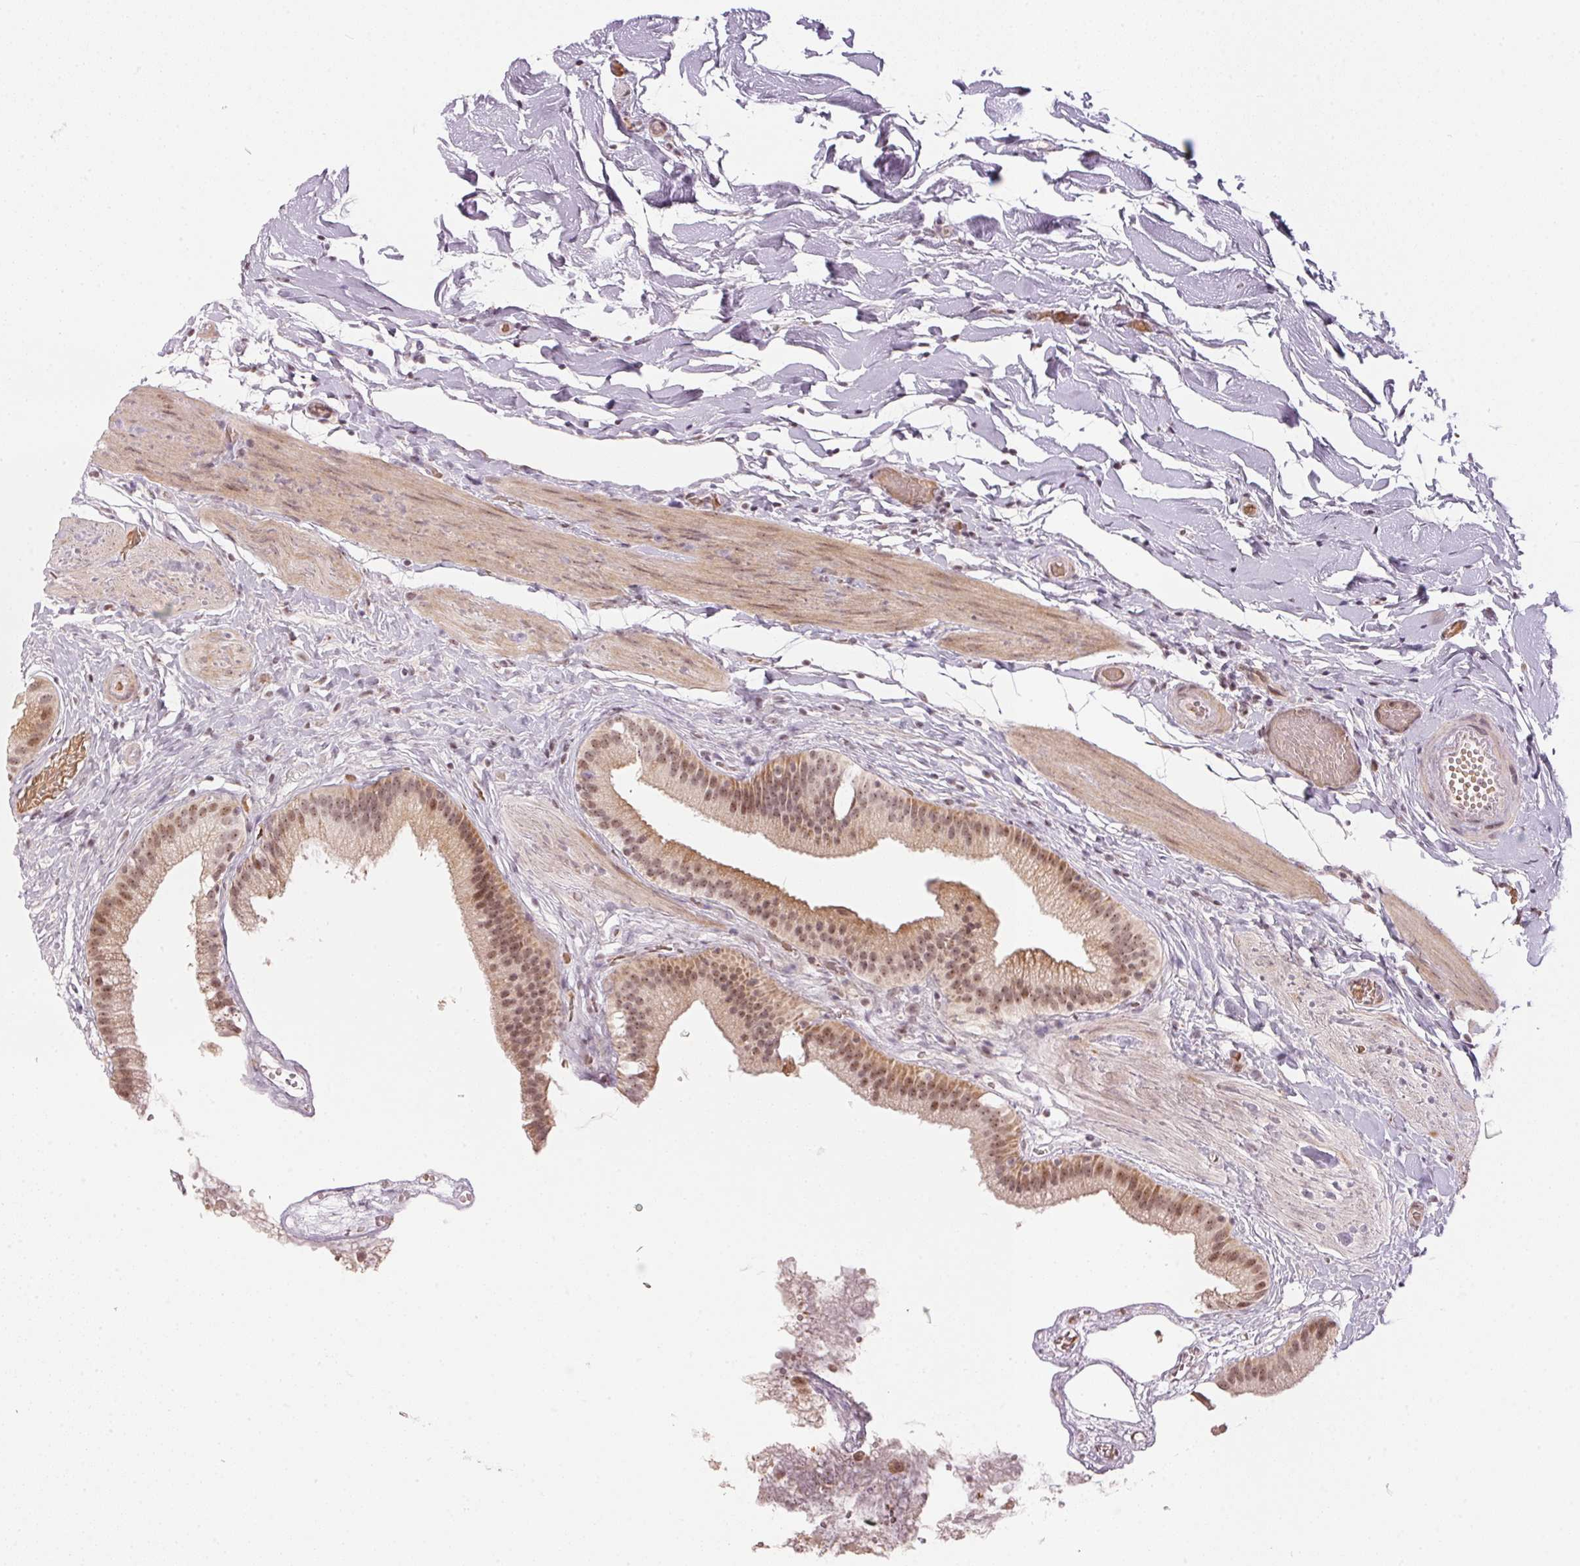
{"staining": {"intensity": "moderate", "quantity": ">75%", "location": "cytoplasmic/membranous,nuclear"}, "tissue": "gallbladder", "cell_type": "Glandular cells", "image_type": "normal", "snomed": [{"axis": "morphology", "description": "Normal tissue, NOS"}, {"axis": "topography", "description": "Gallbladder"}], "caption": "Gallbladder stained with DAB (3,3'-diaminobenzidine) immunohistochemistry (IHC) demonstrates medium levels of moderate cytoplasmic/membranous,nuclear expression in approximately >75% of glandular cells.", "gene": "KAT6A", "patient": {"sex": "female", "age": 63}}